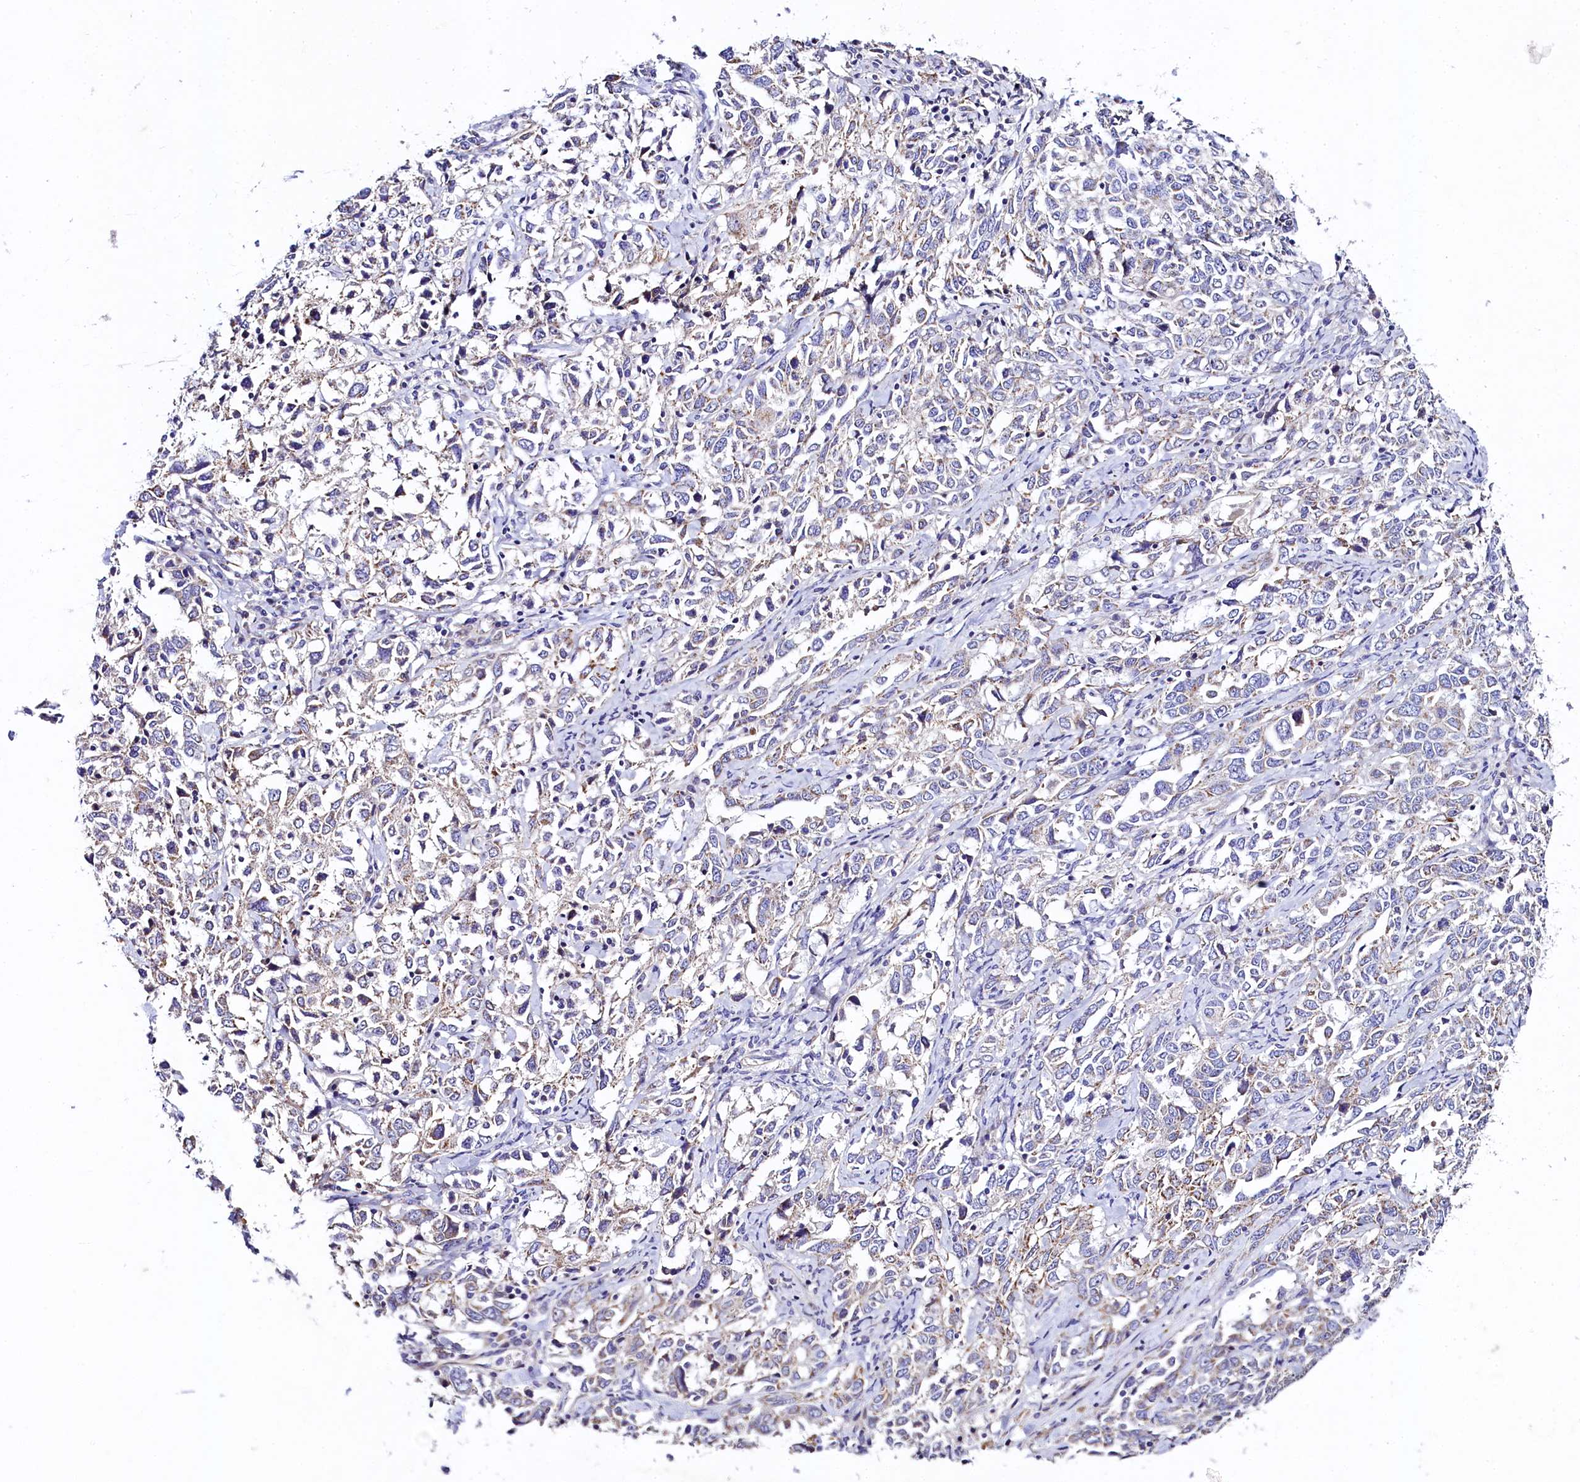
{"staining": {"intensity": "weak", "quantity": "<25%", "location": "cytoplasmic/membranous"}, "tissue": "ovarian cancer", "cell_type": "Tumor cells", "image_type": "cancer", "snomed": [{"axis": "morphology", "description": "Carcinoma, endometroid"}, {"axis": "topography", "description": "Ovary"}], "caption": "This is an IHC histopathology image of human ovarian cancer (endometroid carcinoma). There is no expression in tumor cells.", "gene": "FXYD6", "patient": {"sex": "female", "age": 62}}